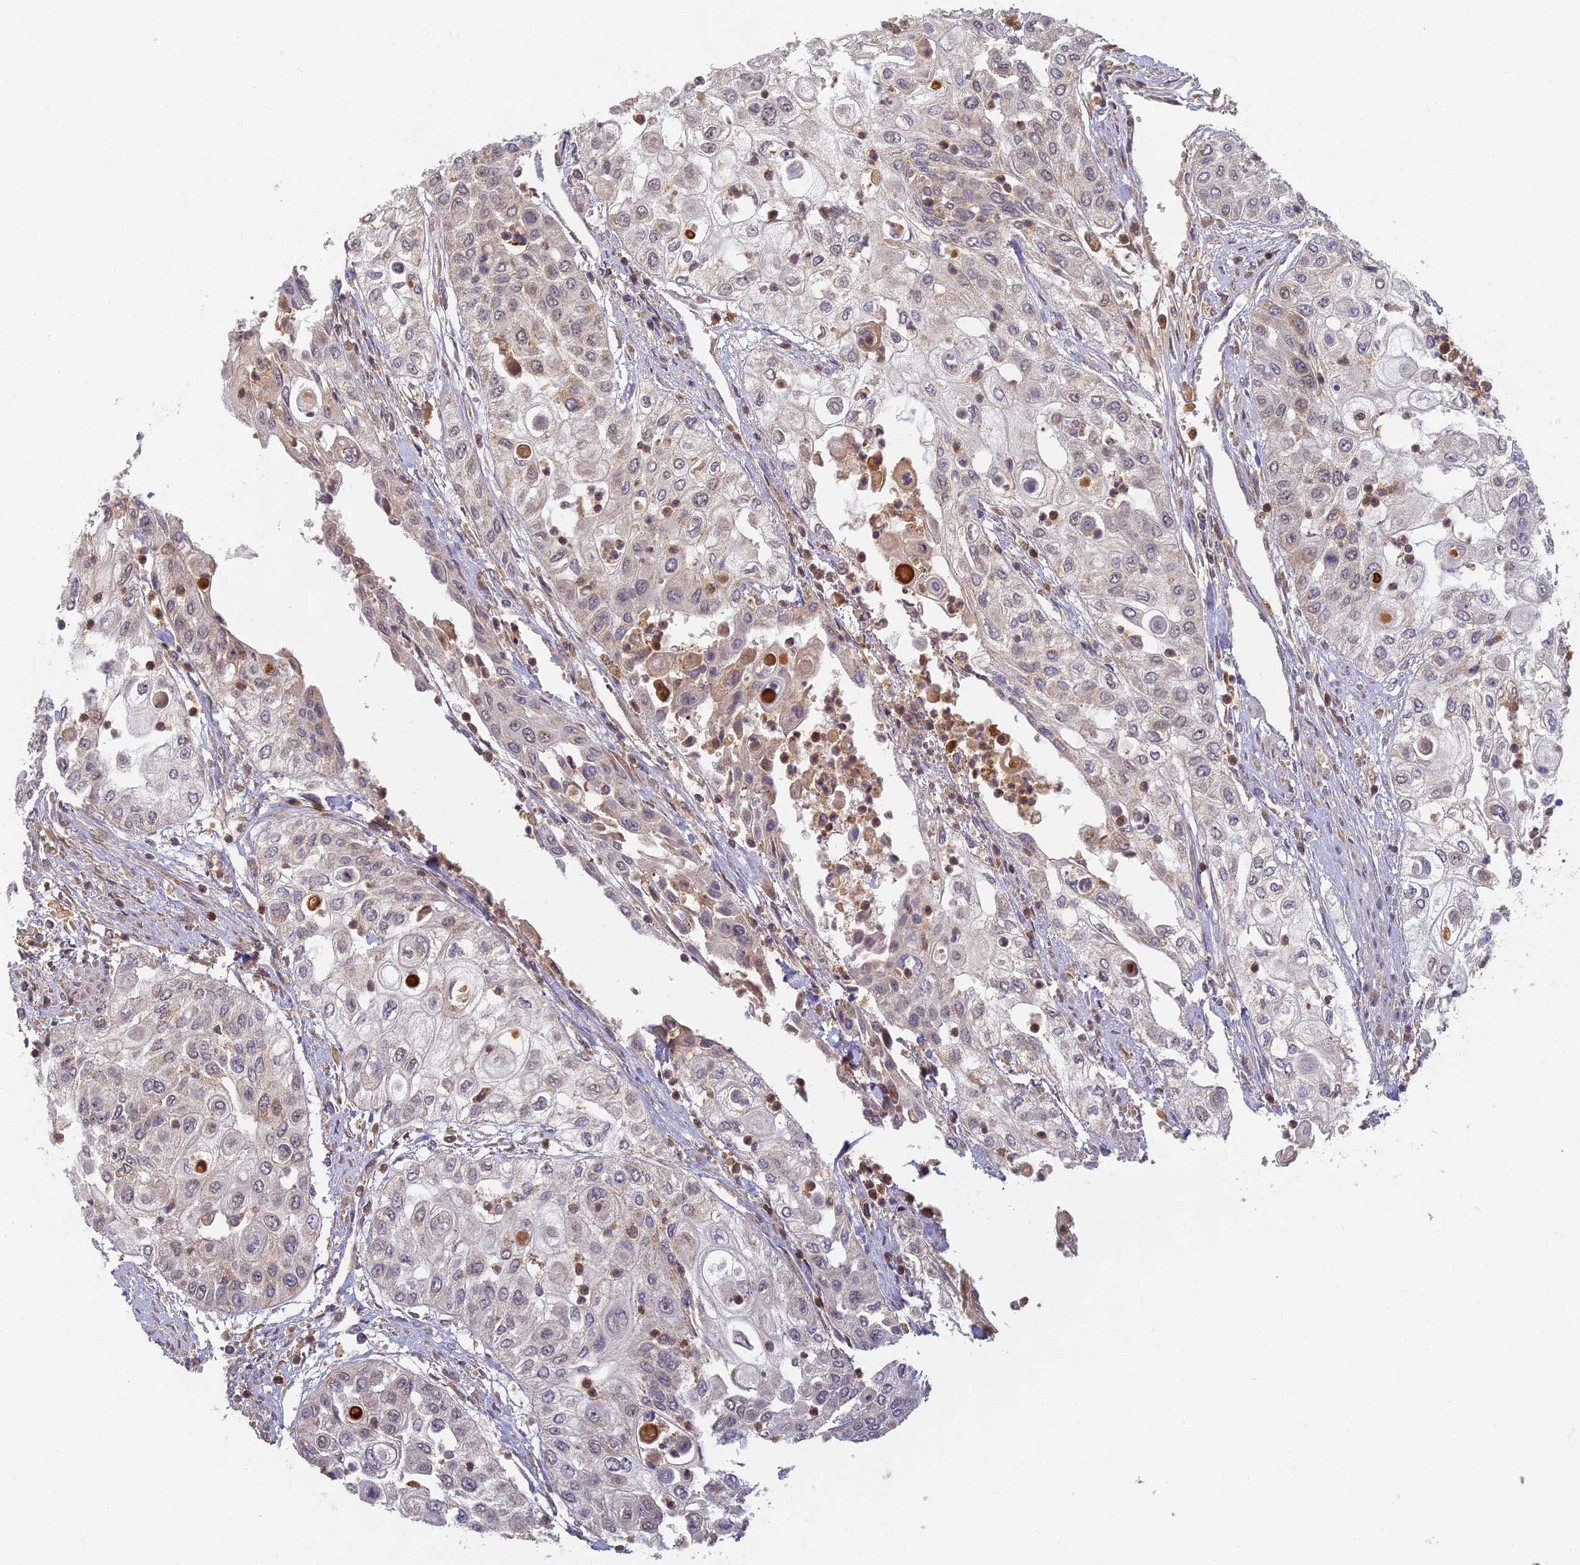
{"staining": {"intensity": "weak", "quantity": "25%-75%", "location": "cytoplasmic/membranous"}, "tissue": "urothelial cancer", "cell_type": "Tumor cells", "image_type": "cancer", "snomed": [{"axis": "morphology", "description": "Urothelial carcinoma, High grade"}, {"axis": "topography", "description": "Urinary bladder"}], "caption": "Immunohistochemical staining of human high-grade urothelial carcinoma shows weak cytoplasmic/membranous protein expression in about 25%-75% of tumor cells.", "gene": "RGL3", "patient": {"sex": "female", "age": 79}}